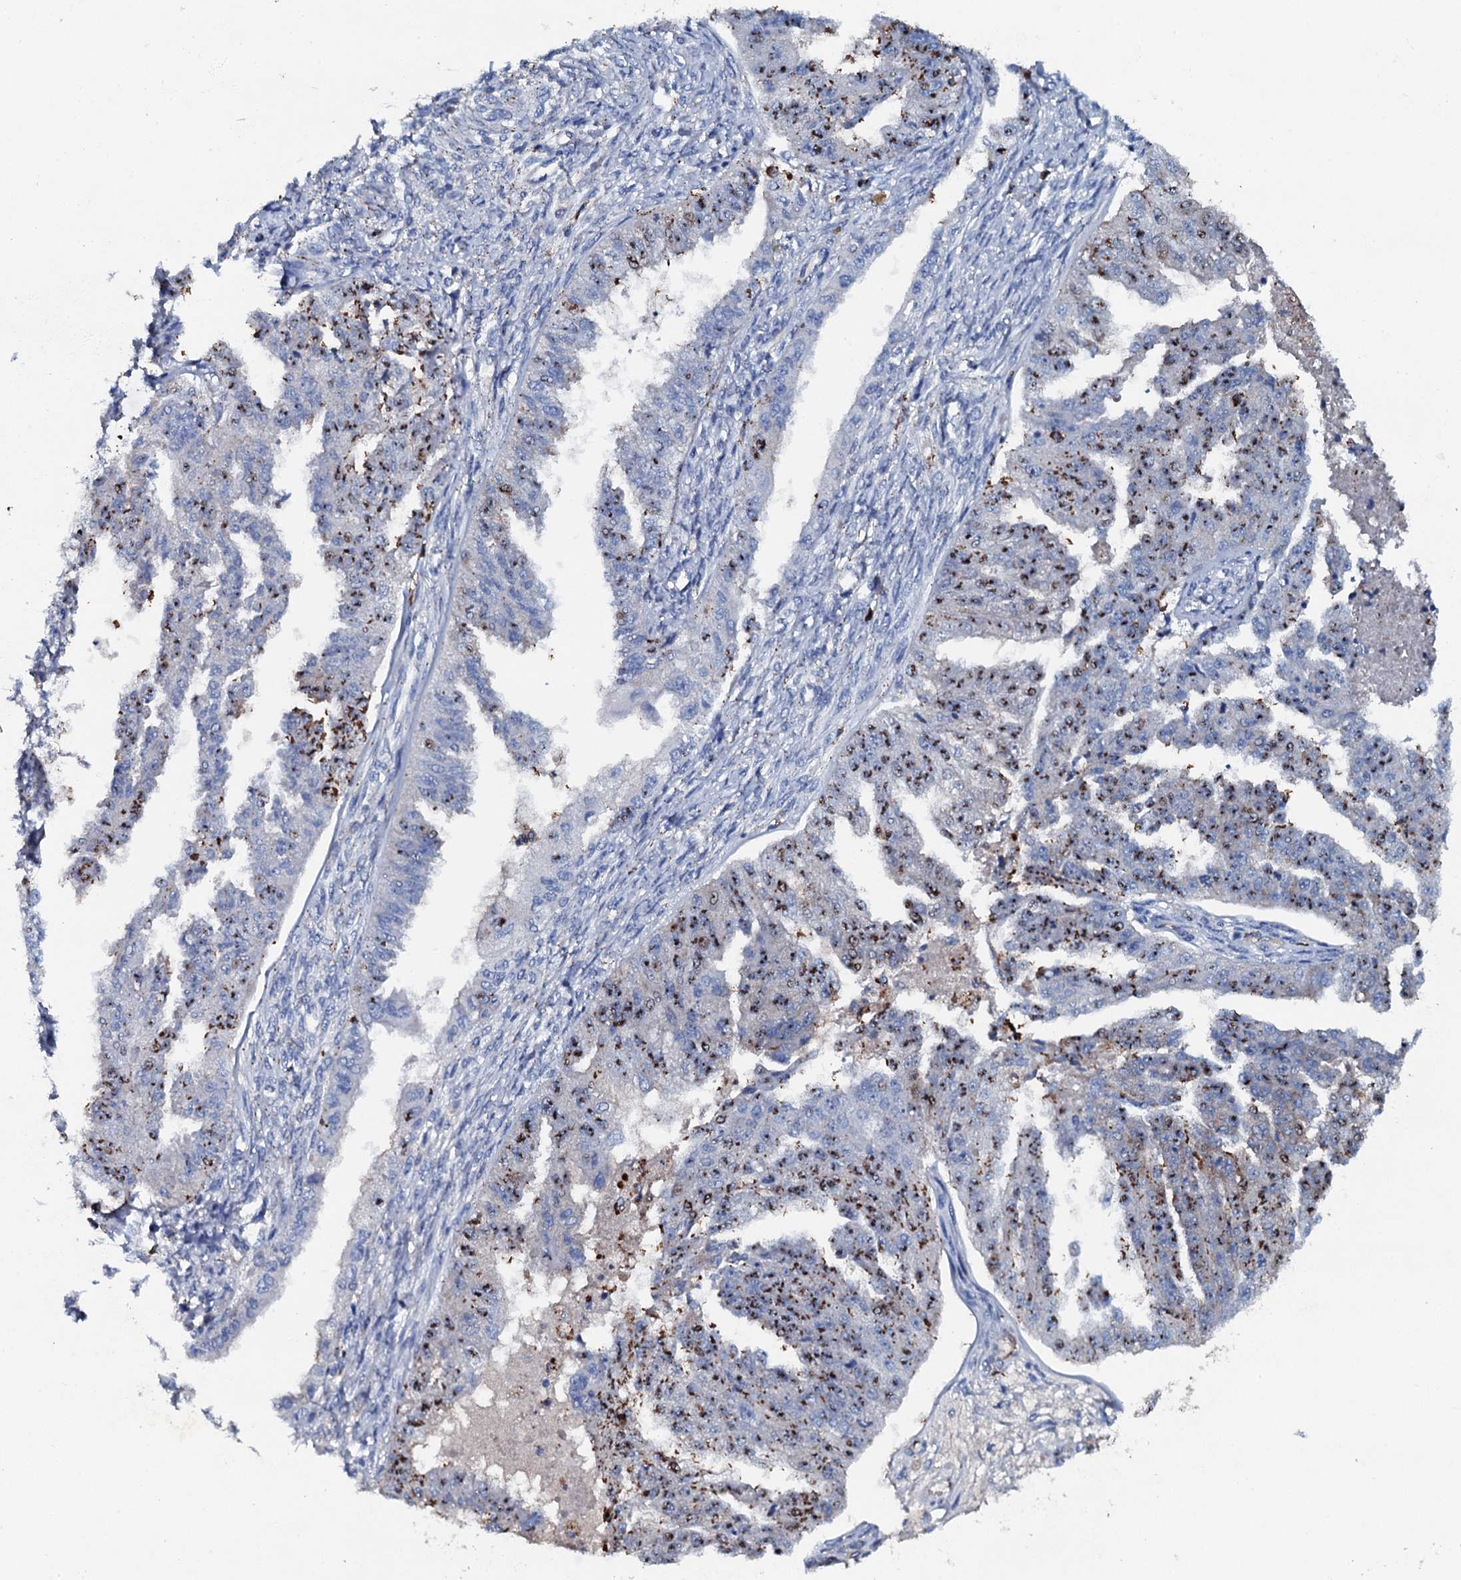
{"staining": {"intensity": "moderate", "quantity": "25%-75%", "location": "cytoplasmic/membranous"}, "tissue": "ovarian cancer", "cell_type": "Tumor cells", "image_type": "cancer", "snomed": [{"axis": "morphology", "description": "Cystadenocarcinoma, serous, NOS"}, {"axis": "topography", "description": "Ovary"}], "caption": "This image exhibits ovarian serous cystadenocarcinoma stained with IHC to label a protein in brown. The cytoplasmic/membranous of tumor cells show moderate positivity for the protein. Nuclei are counter-stained blue.", "gene": "MS4A4E", "patient": {"sex": "female", "age": 58}}